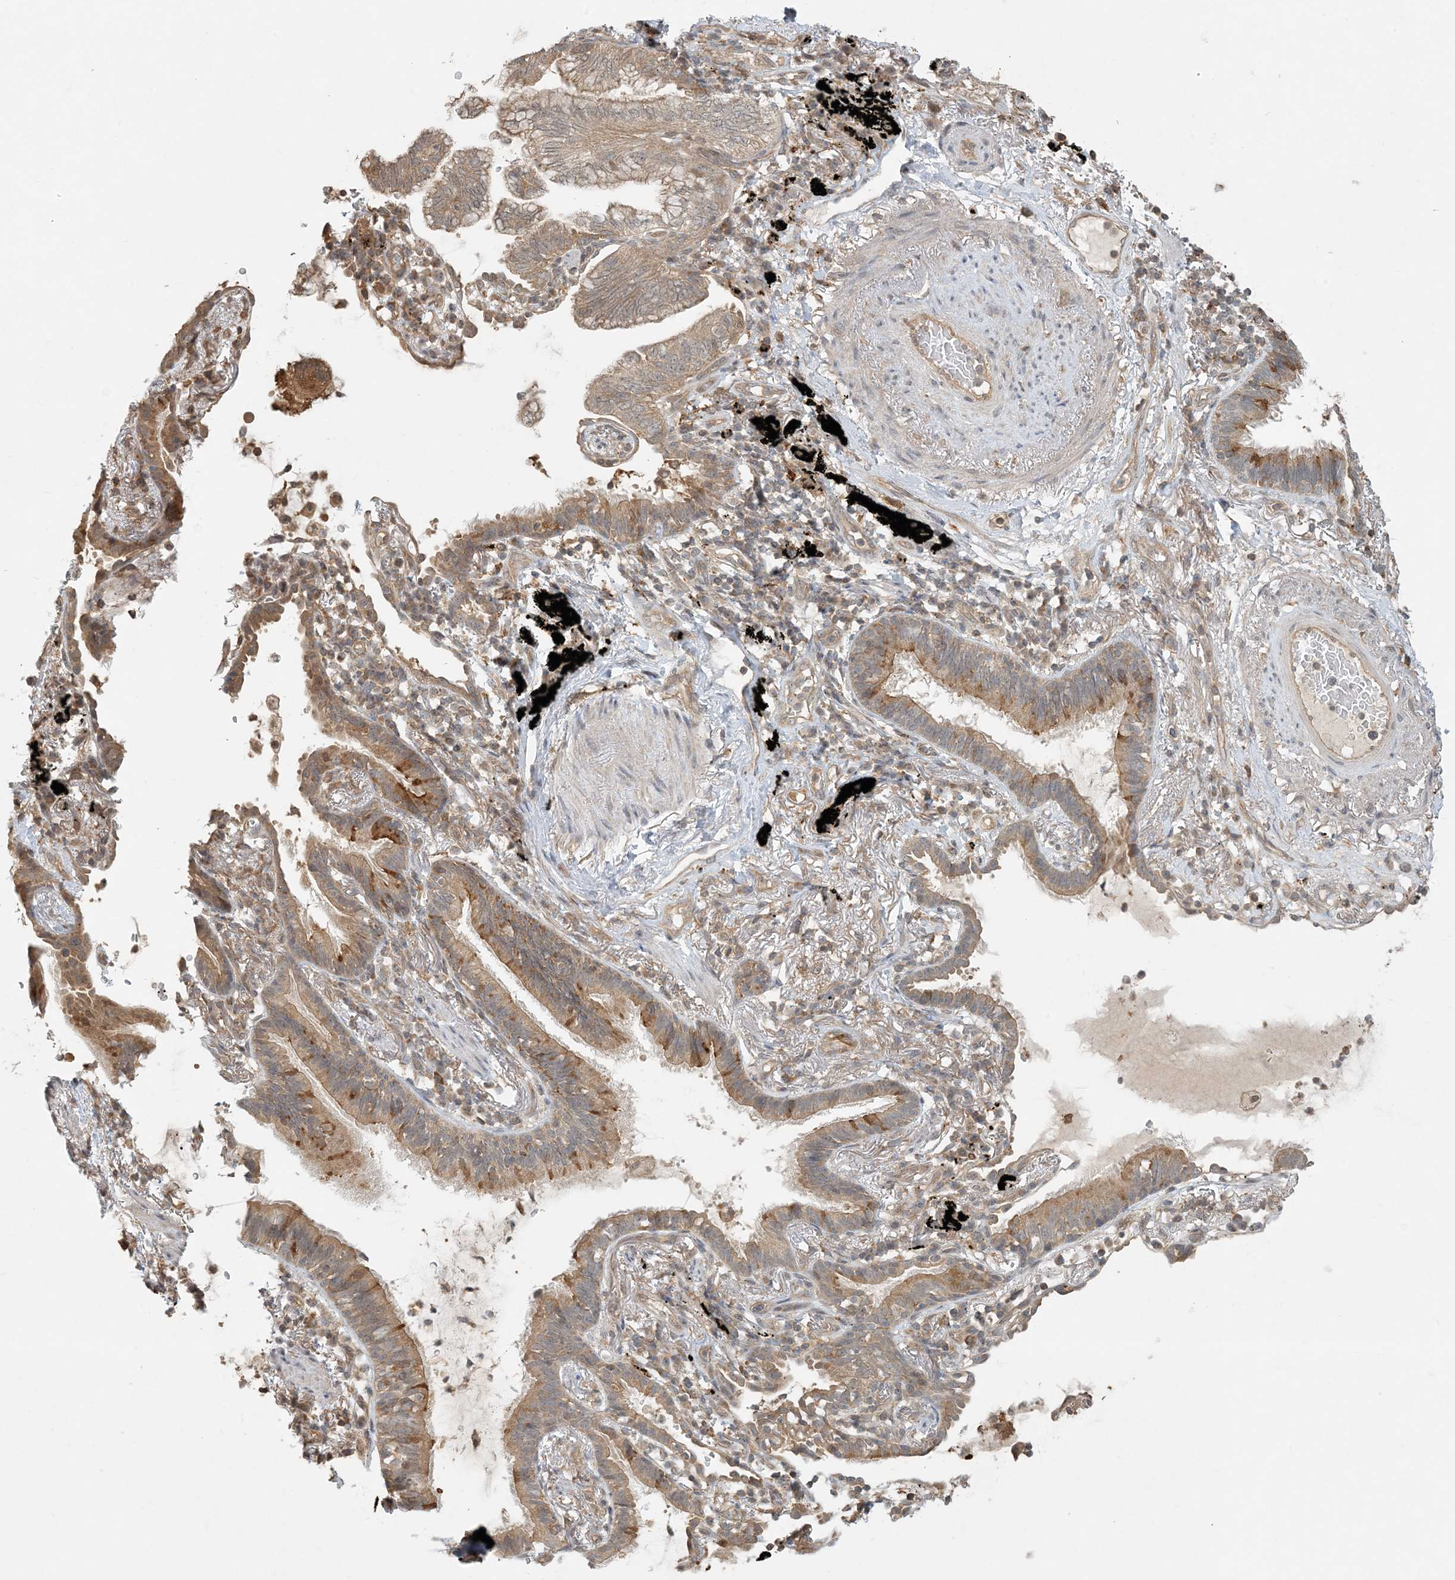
{"staining": {"intensity": "moderate", "quantity": ">75%", "location": "cytoplasmic/membranous"}, "tissue": "lung cancer", "cell_type": "Tumor cells", "image_type": "cancer", "snomed": [{"axis": "morphology", "description": "Adenocarcinoma, NOS"}, {"axis": "topography", "description": "Lung"}], "caption": "Tumor cells show medium levels of moderate cytoplasmic/membranous positivity in about >75% of cells in human lung cancer (adenocarcinoma).", "gene": "OBI1", "patient": {"sex": "female", "age": 70}}